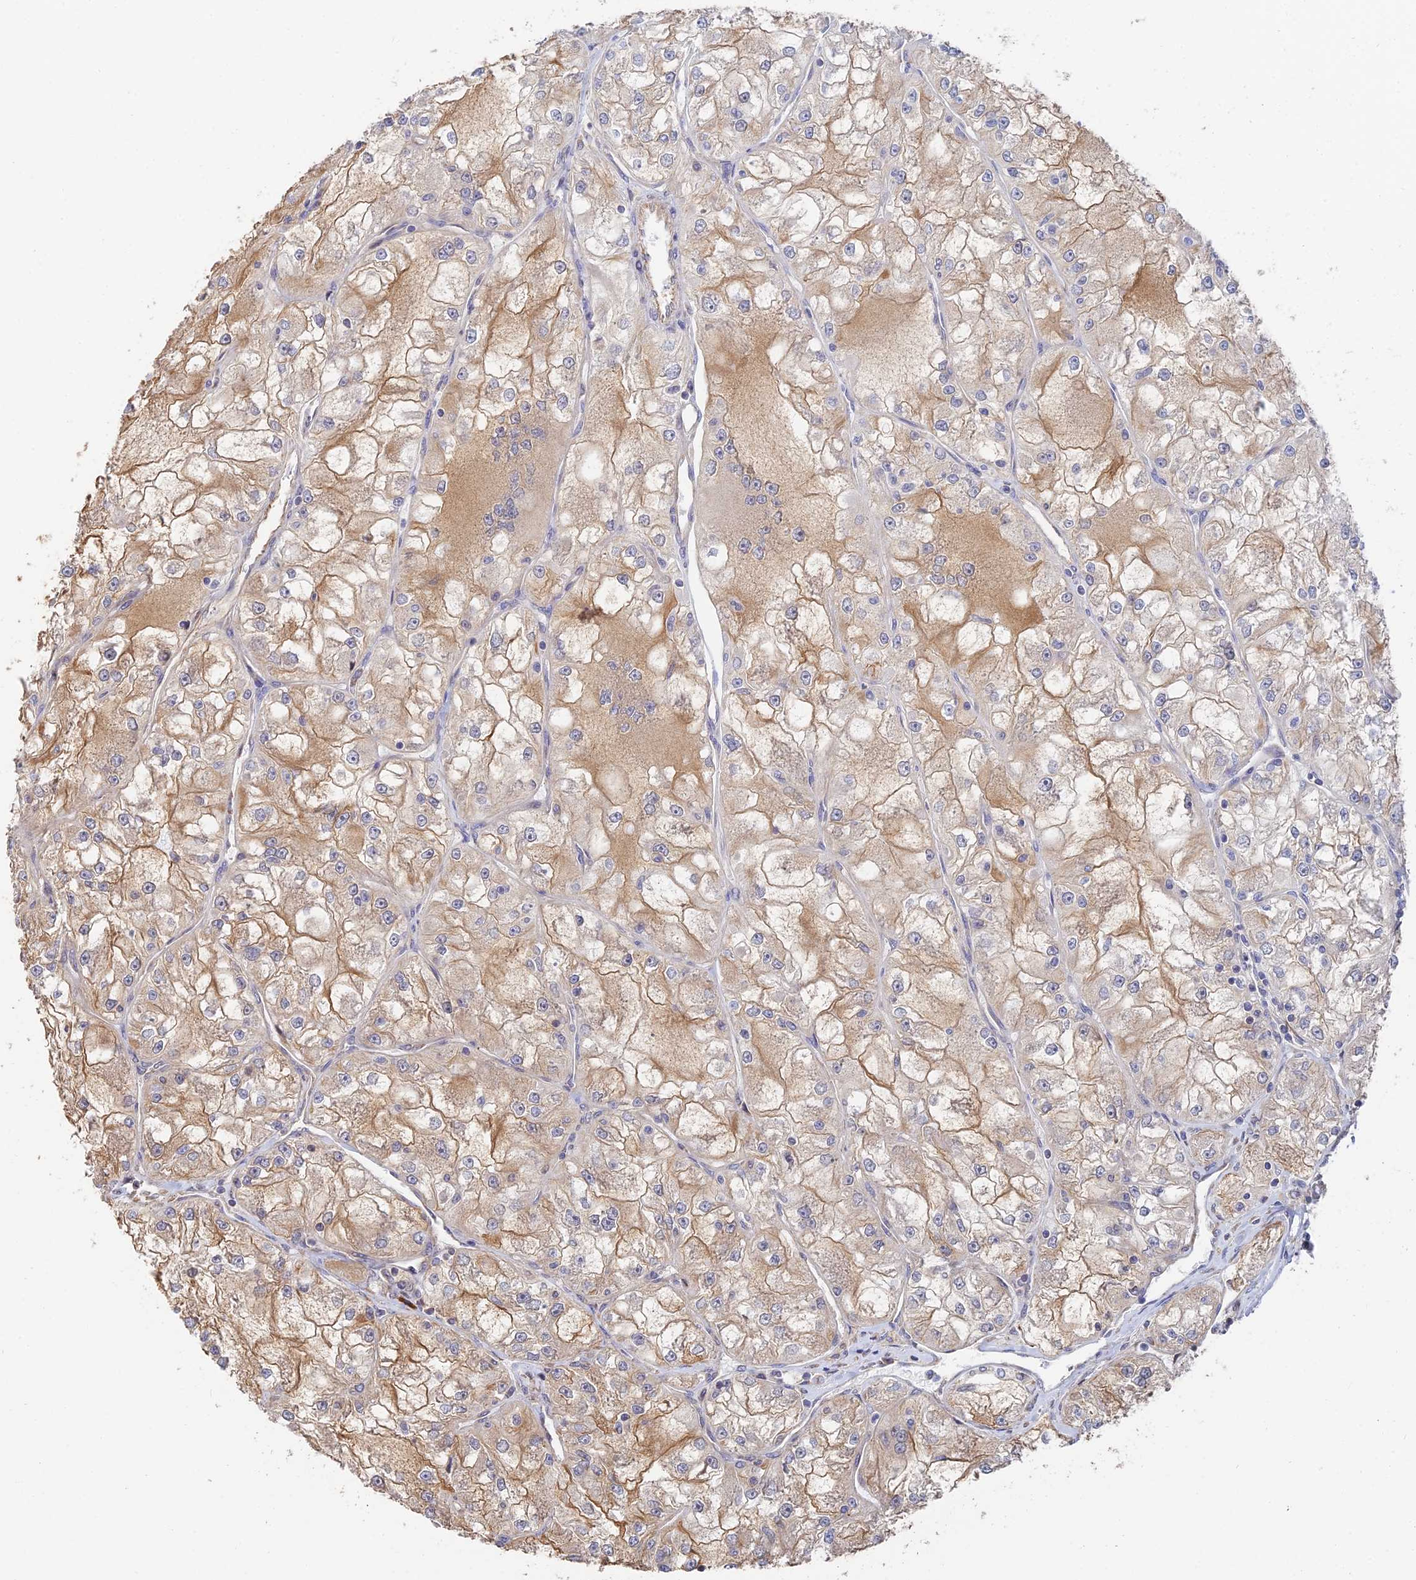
{"staining": {"intensity": "moderate", "quantity": "25%-75%", "location": "cytoplasmic/membranous"}, "tissue": "renal cancer", "cell_type": "Tumor cells", "image_type": "cancer", "snomed": [{"axis": "morphology", "description": "Adenocarcinoma, NOS"}, {"axis": "topography", "description": "Kidney"}], "caption": "Immunohistochemistry (IHC) image of renal cancer stained for a protein (brown), which displays medium levels of moderate cytoplasmic/membranous staining in approximately 25%-75% of tumor cells.", "gene": "WBP11", "patient": {"sex": "female", "age": 72}}